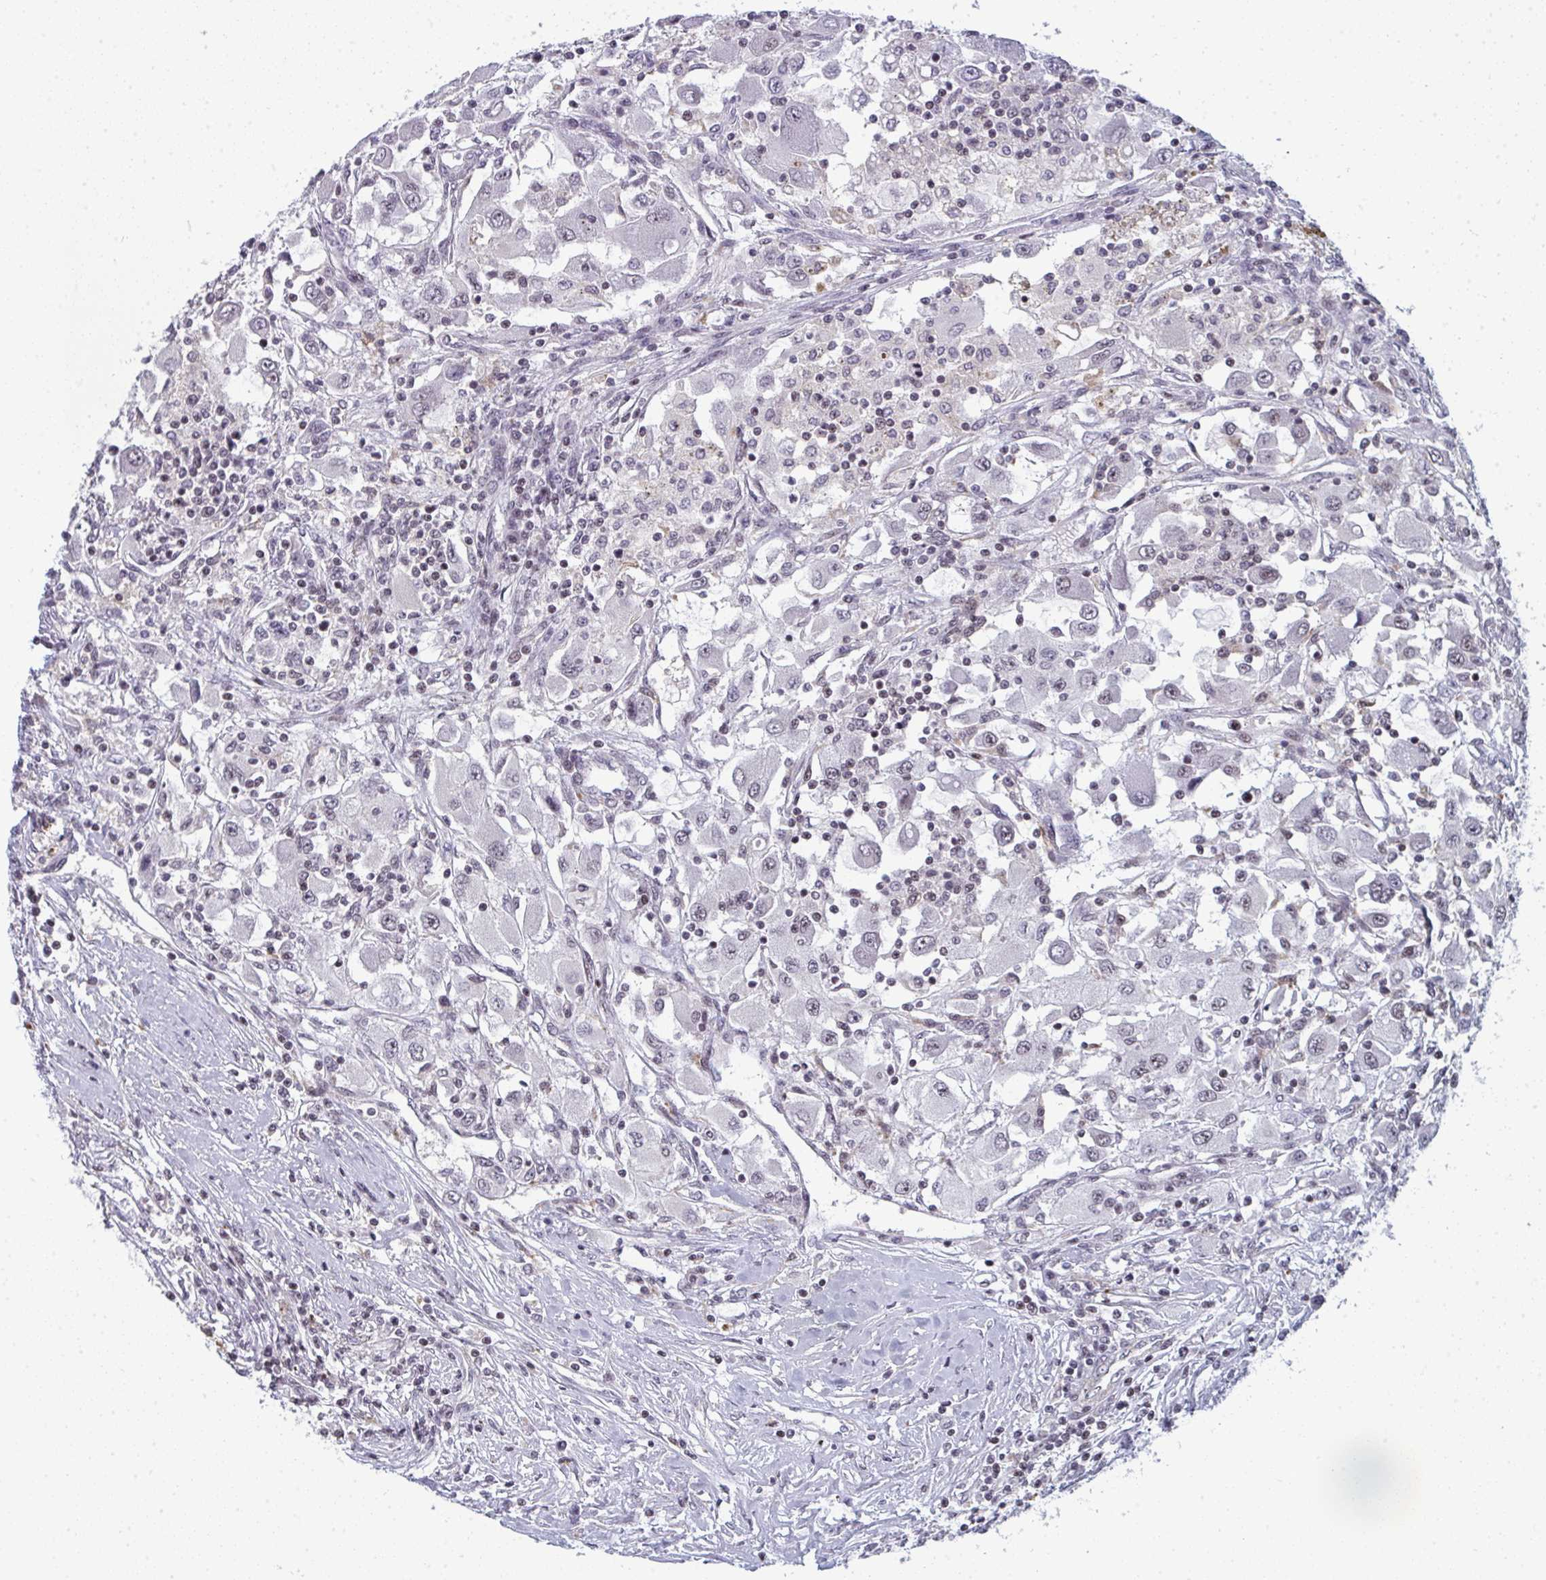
{"staining": {"intensity": "negative", "quantity": "none", "location": "none"}, "tissue": "renal cancer", "cell_type": "Tumor cells", "image_type": "cancer", "snomed": [{"axis": "morphology", "description": "Adenocarcinoma, NOS"}, {"axis": "topography", "description": "Kidney"}], "caption": "A high-resolution photomicrograph shows IHC staining of renal adenocarcinoma, which demonstrates no significant staining in tumor cells. Brightfield microscopy of immunohistochemistry stained with DAB (3,3'-diaminobenzidine) (brown) and hematoxylin (blue), captured at high magnification.", "gene": "ATF1", "patient": {"sex": "female", "age": 67}}